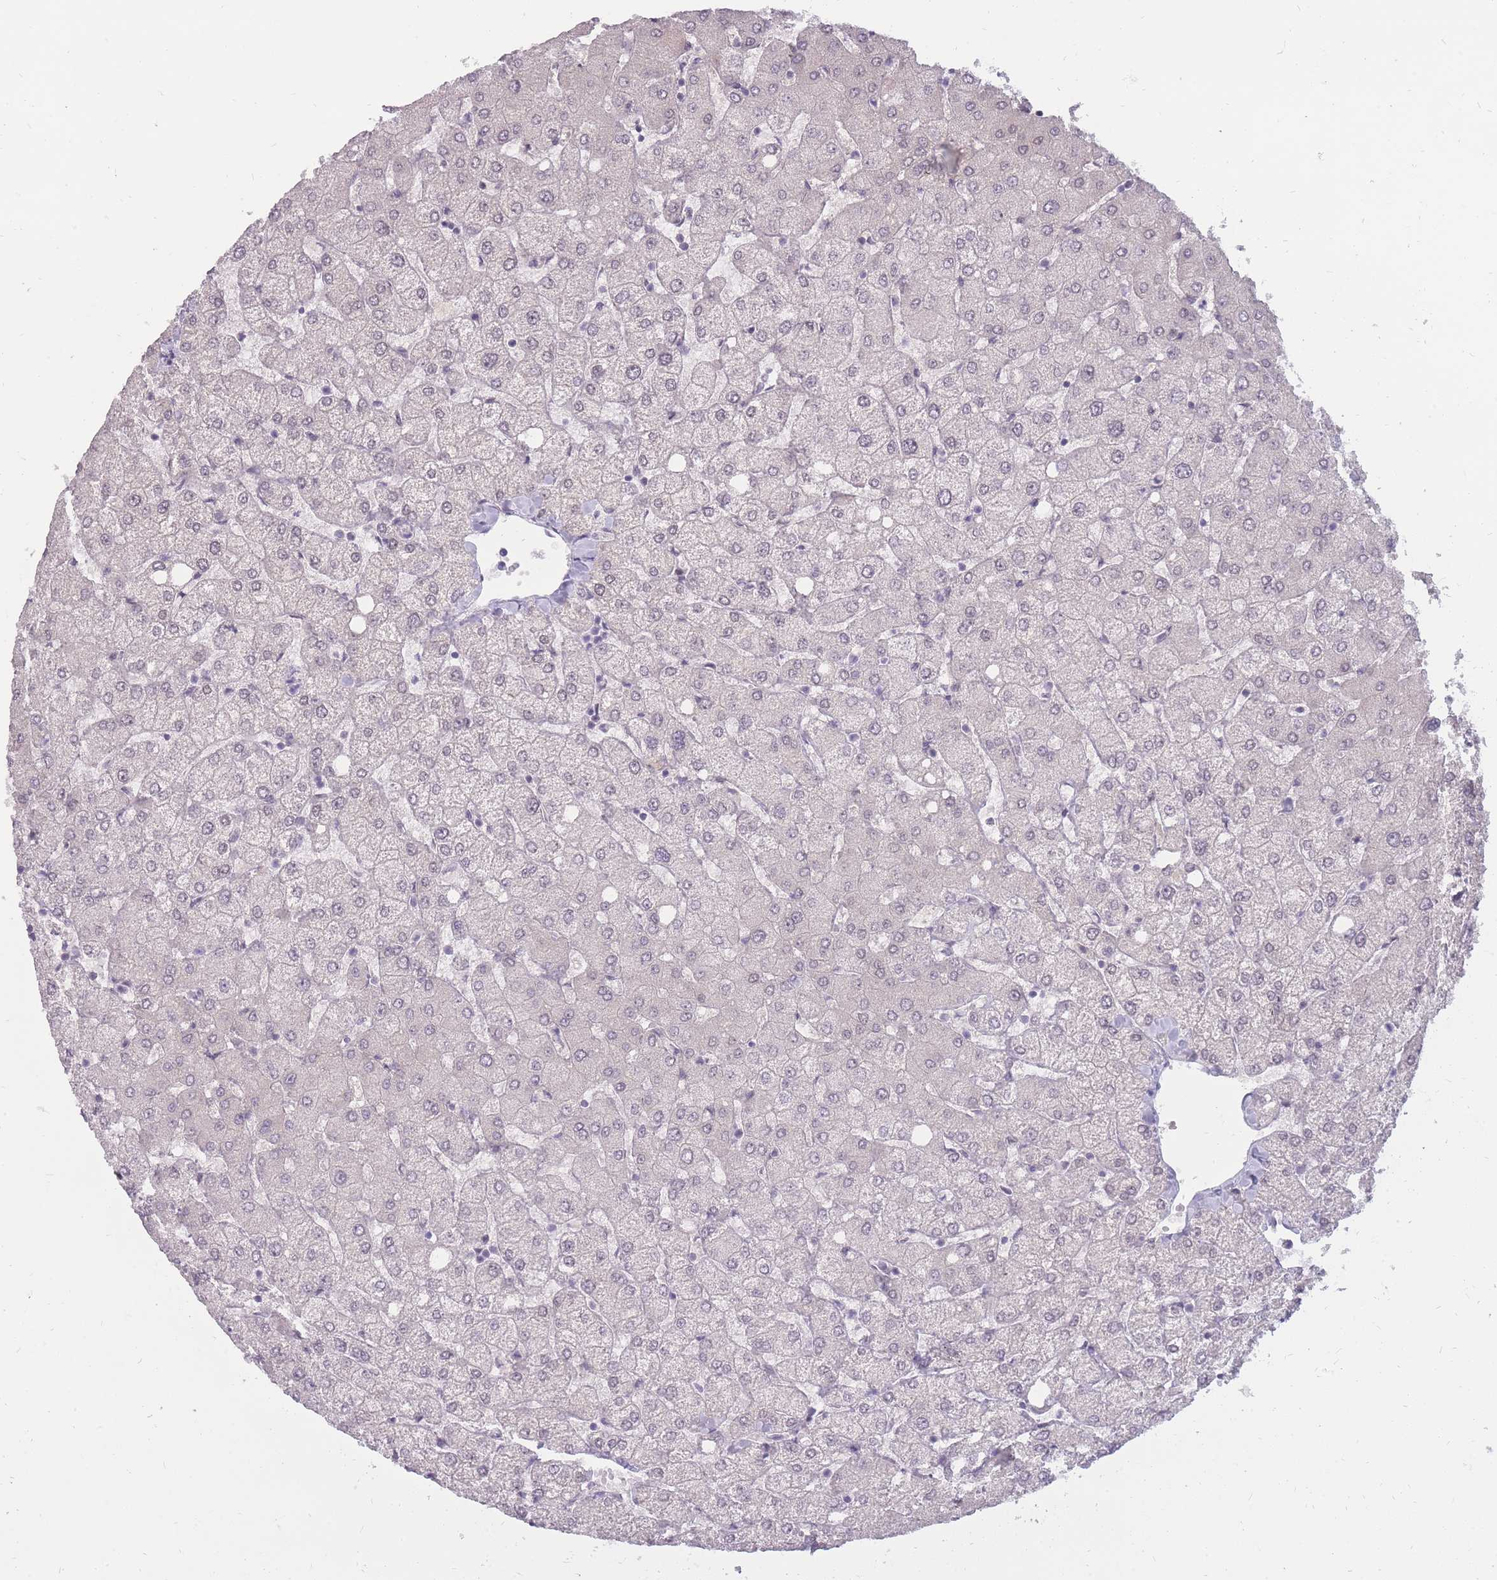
{"staining": {"intensity": "negative", "quantity": "none", "location": "none"}, "tissue": "liver", "cell_type": "Cholangiocytes", "image_type": "normal", "snomed": [{"axis": "morphology", "description": "Normal tissue, NOS"}, {"axis": "topography", "description": "Liver"}], "caption": "Immunohistochemistry (IHC) histopathology image of benign liver stained for a protein (brown), which displays no expression in cholangiocytes. (Stains: DAB (3,3'-diaminobenzidine) immunohistochemistry with hematoxylin counter stain, Microscopy: brightfield microscopy at high magnification).", "gene": "POM121C", "patient": {"sex": "female", "age": 54}}